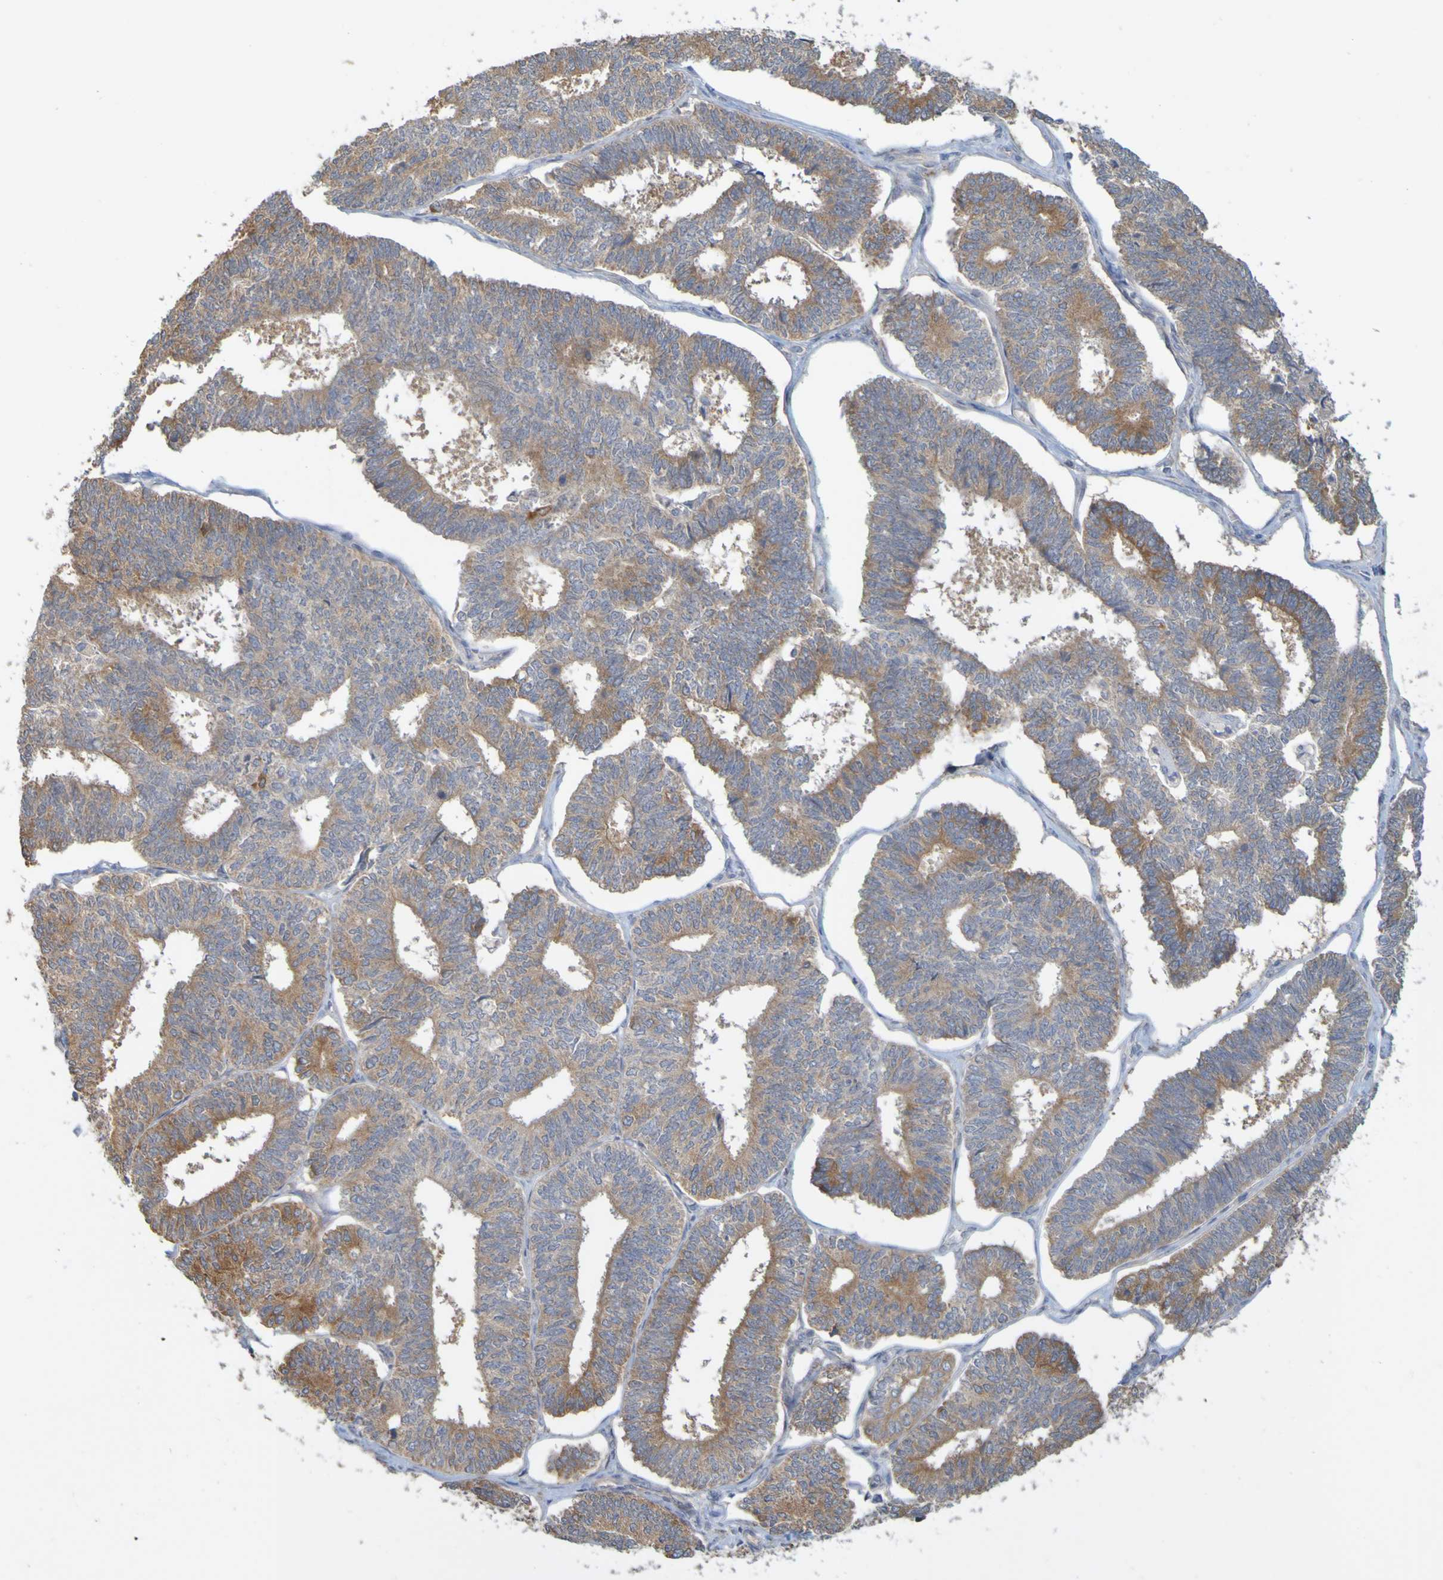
{"staining": {"intensity": "moderate", "quantity": ">75%", "location": "cytoplasmic/membranous"}, "tissue": "endometrial cancer", "cell_type": "Tumor cells", "image_type": "cancer", "snomed": [{"axis": "morphology", "description": "Adenocarcinoma, NOS"}, {"axis": "topography", "description": "Endometrium"}], "caption": "This image reveals endometrial adenocarcinoma stained with immunohistochemistry (IHC) to label a protein in brown. The cytoplasmic/membranous of tumor cells show moderate positivity for the protein. Nuclei are counter-stained blue.", "gene": "NAV2", "patient": {"sex": "female", "age": 70}}